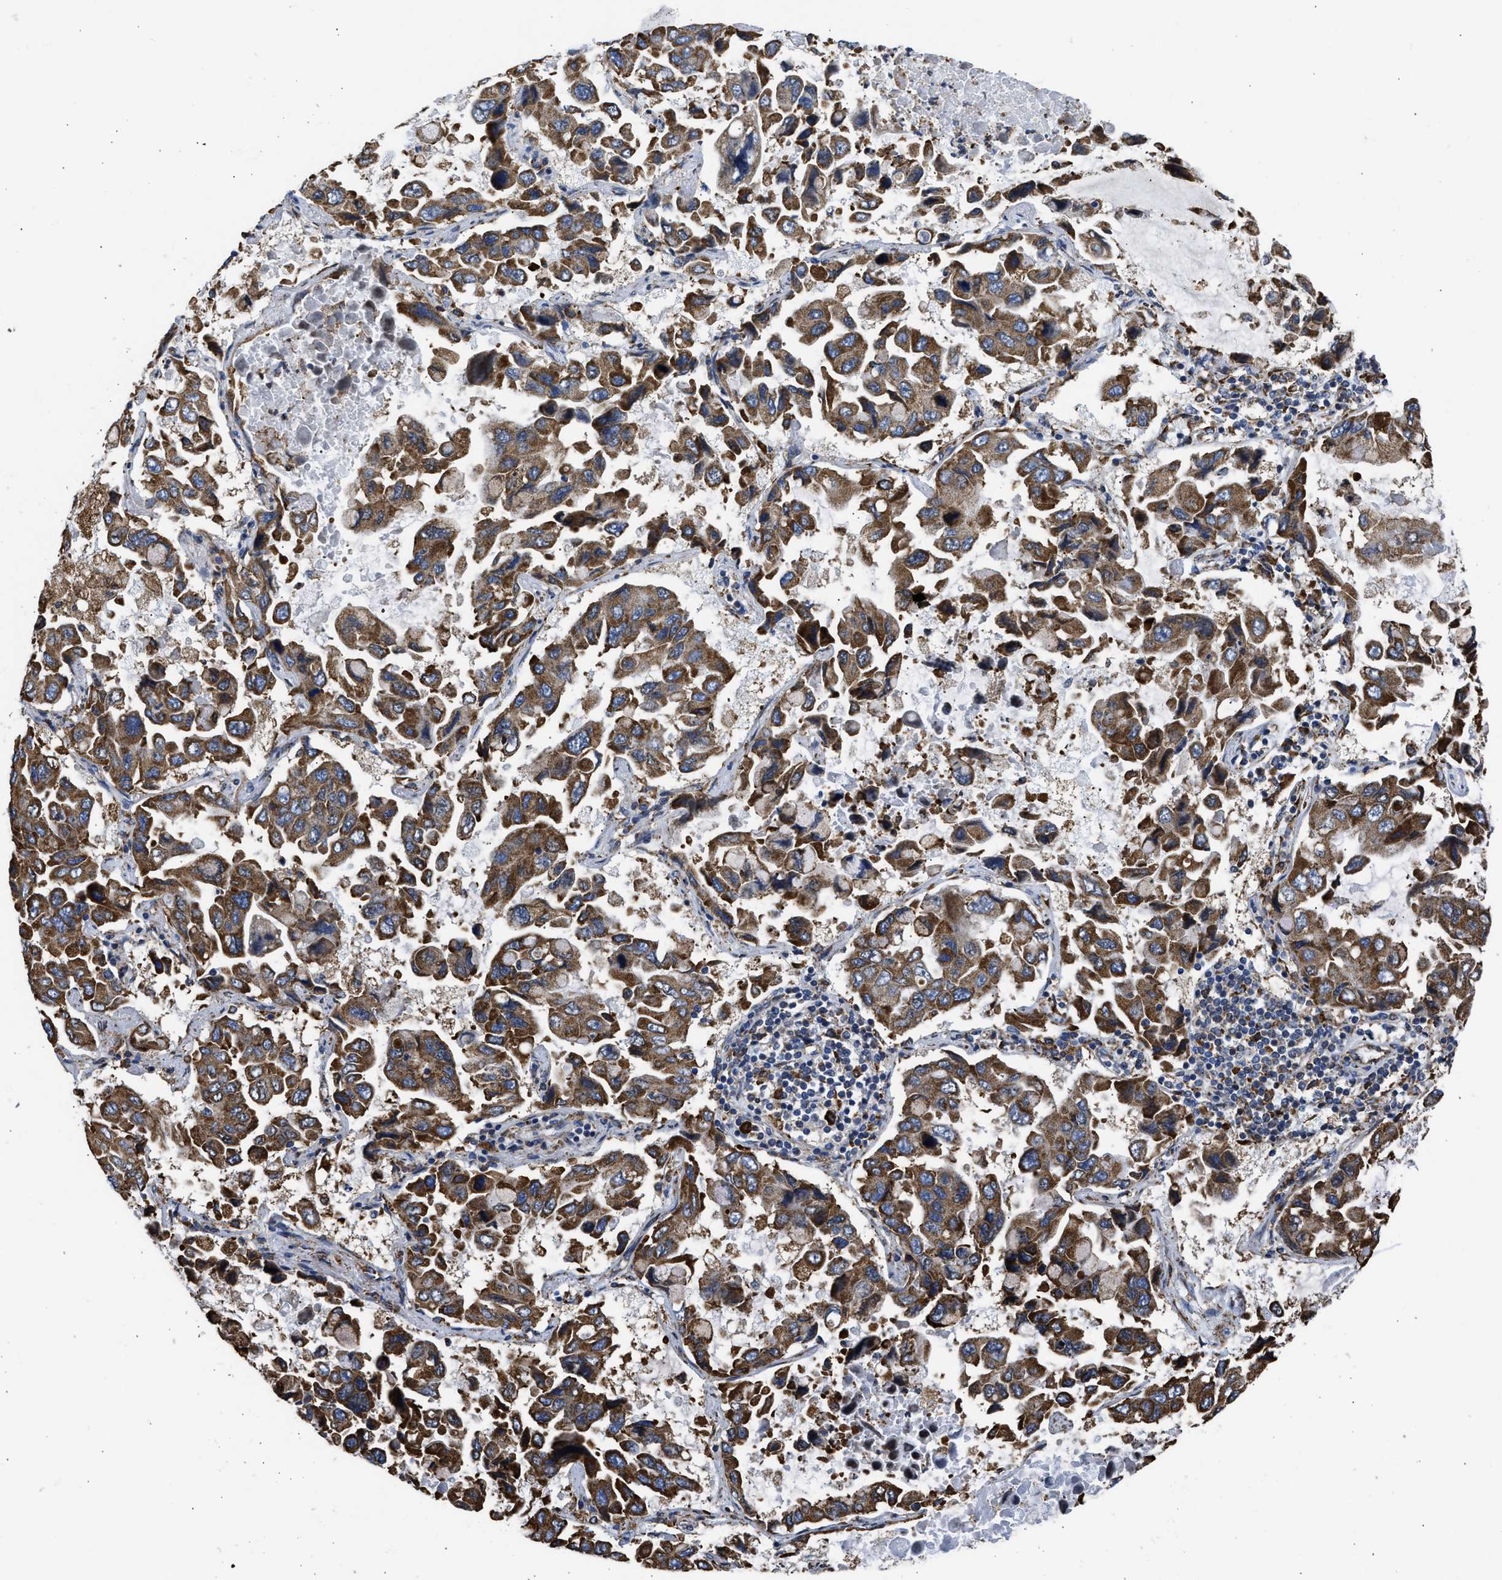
{"staining": {"intensity": "moderate", "quantity": ">75%", "location": "cytoplasmic/membranous"}, "tissue": "lung cancer", "cell_type": "Tumor cells", "image_type": "cancer", "snomed": [{"axis": "morphology", "description": "Adenocarcinoma, NOS"}, {"axis": "topography", "description": "Lung"}], "caption": "Human lung cancer stained with a protein marker shows moderate staining in tumor cells.", "gene": "CYCS", "patient": {"sex": "male", "age": 64}}